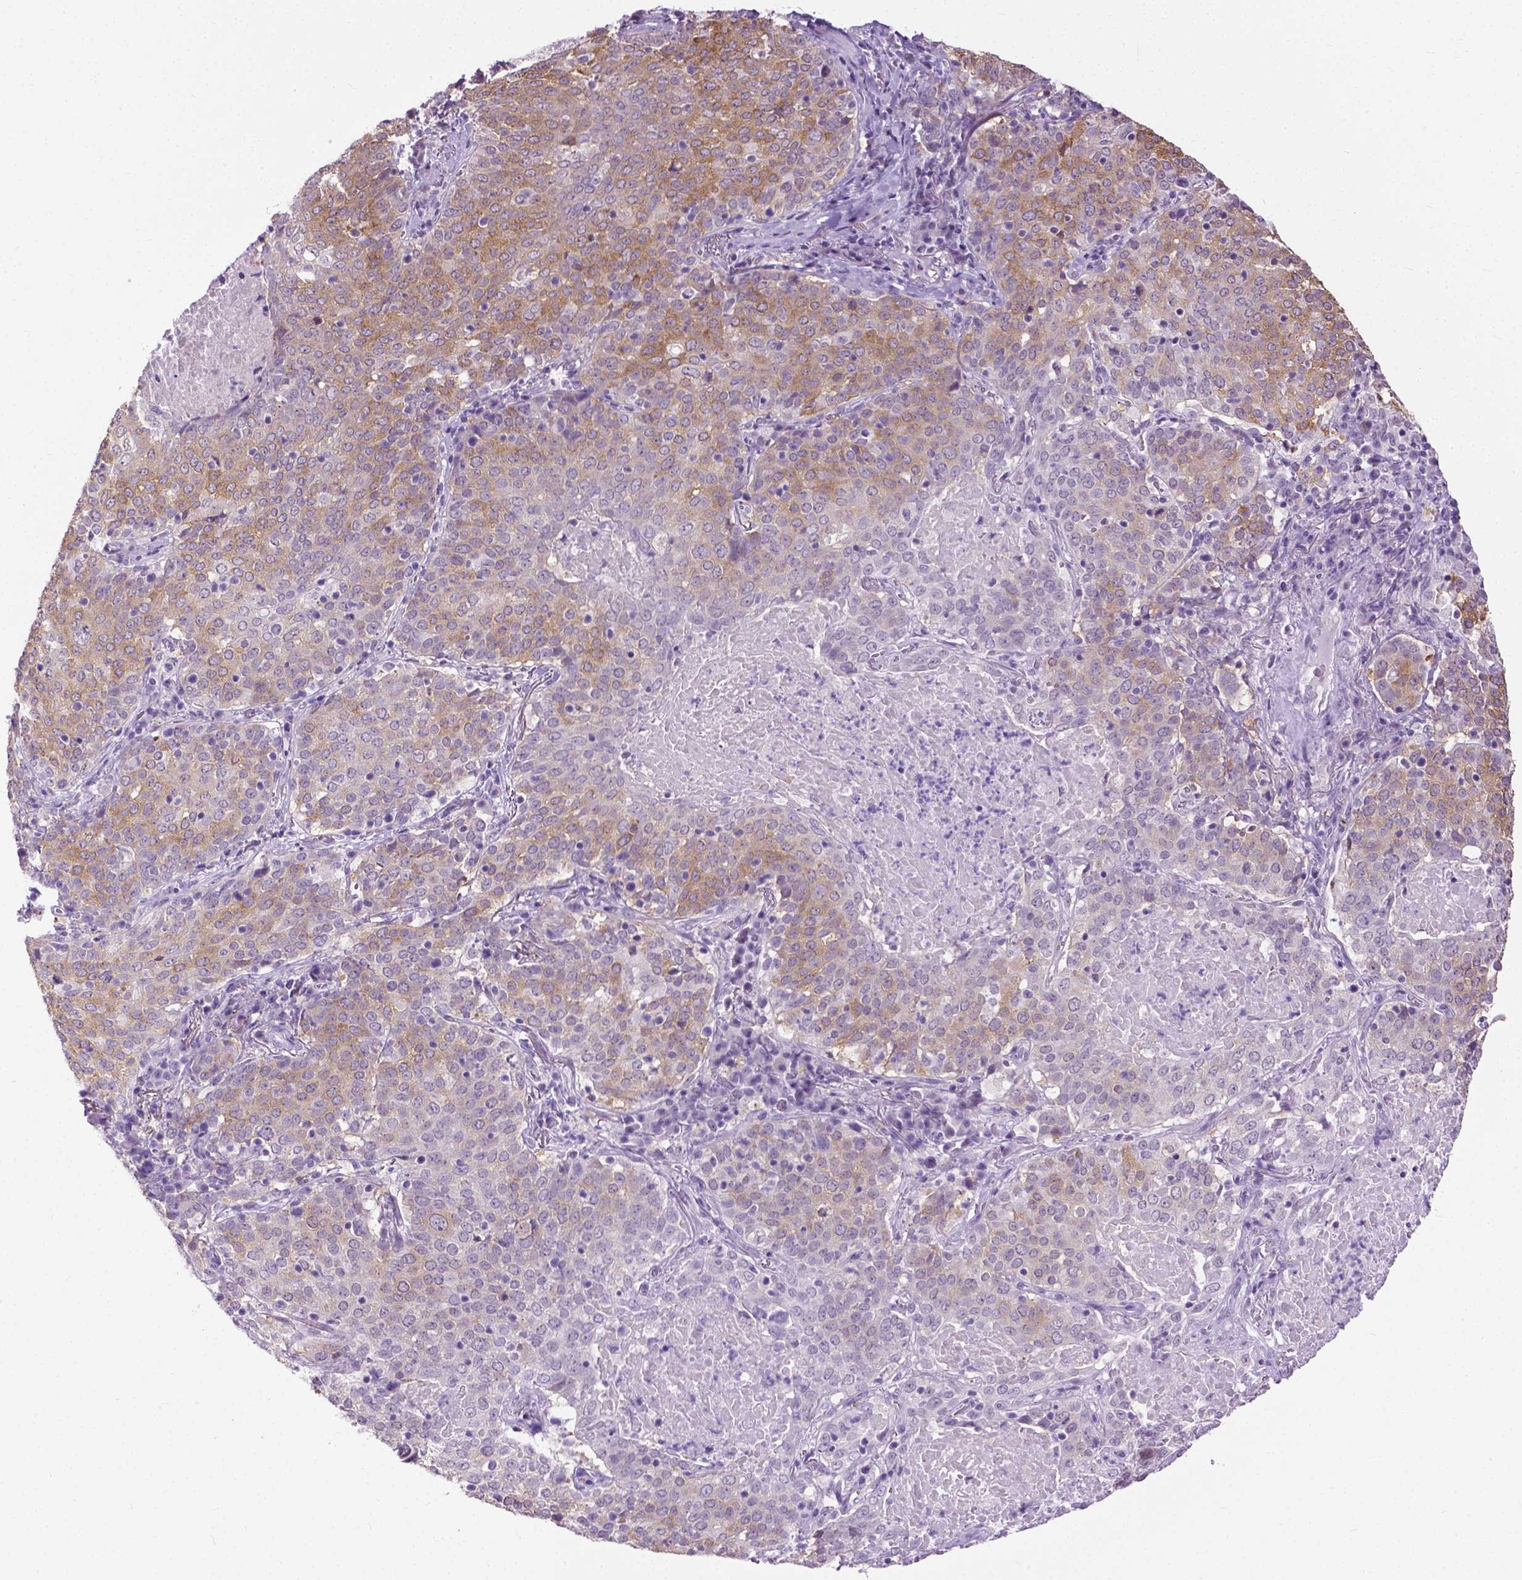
{"staining": {"intensity": "weak", "quantity": ">75%", "location": "cytoplasmic/membranous"}, "tissue": "lung cancer", "cell_type": "Tumor cells", "image_type": "cancer", "snomed": [{"axis": "morphology", "description": "Squamous cell carcinoma, NOS"}, {"axis": "topography", "description": "Lung"}], "caption": "Weak cytoplasmic/membranous expression is appreciated in approximately >75% of tumor cells in lung cancer.", "gene": "GPR37L1", "patient": {"sex": "male", "age": 82}}